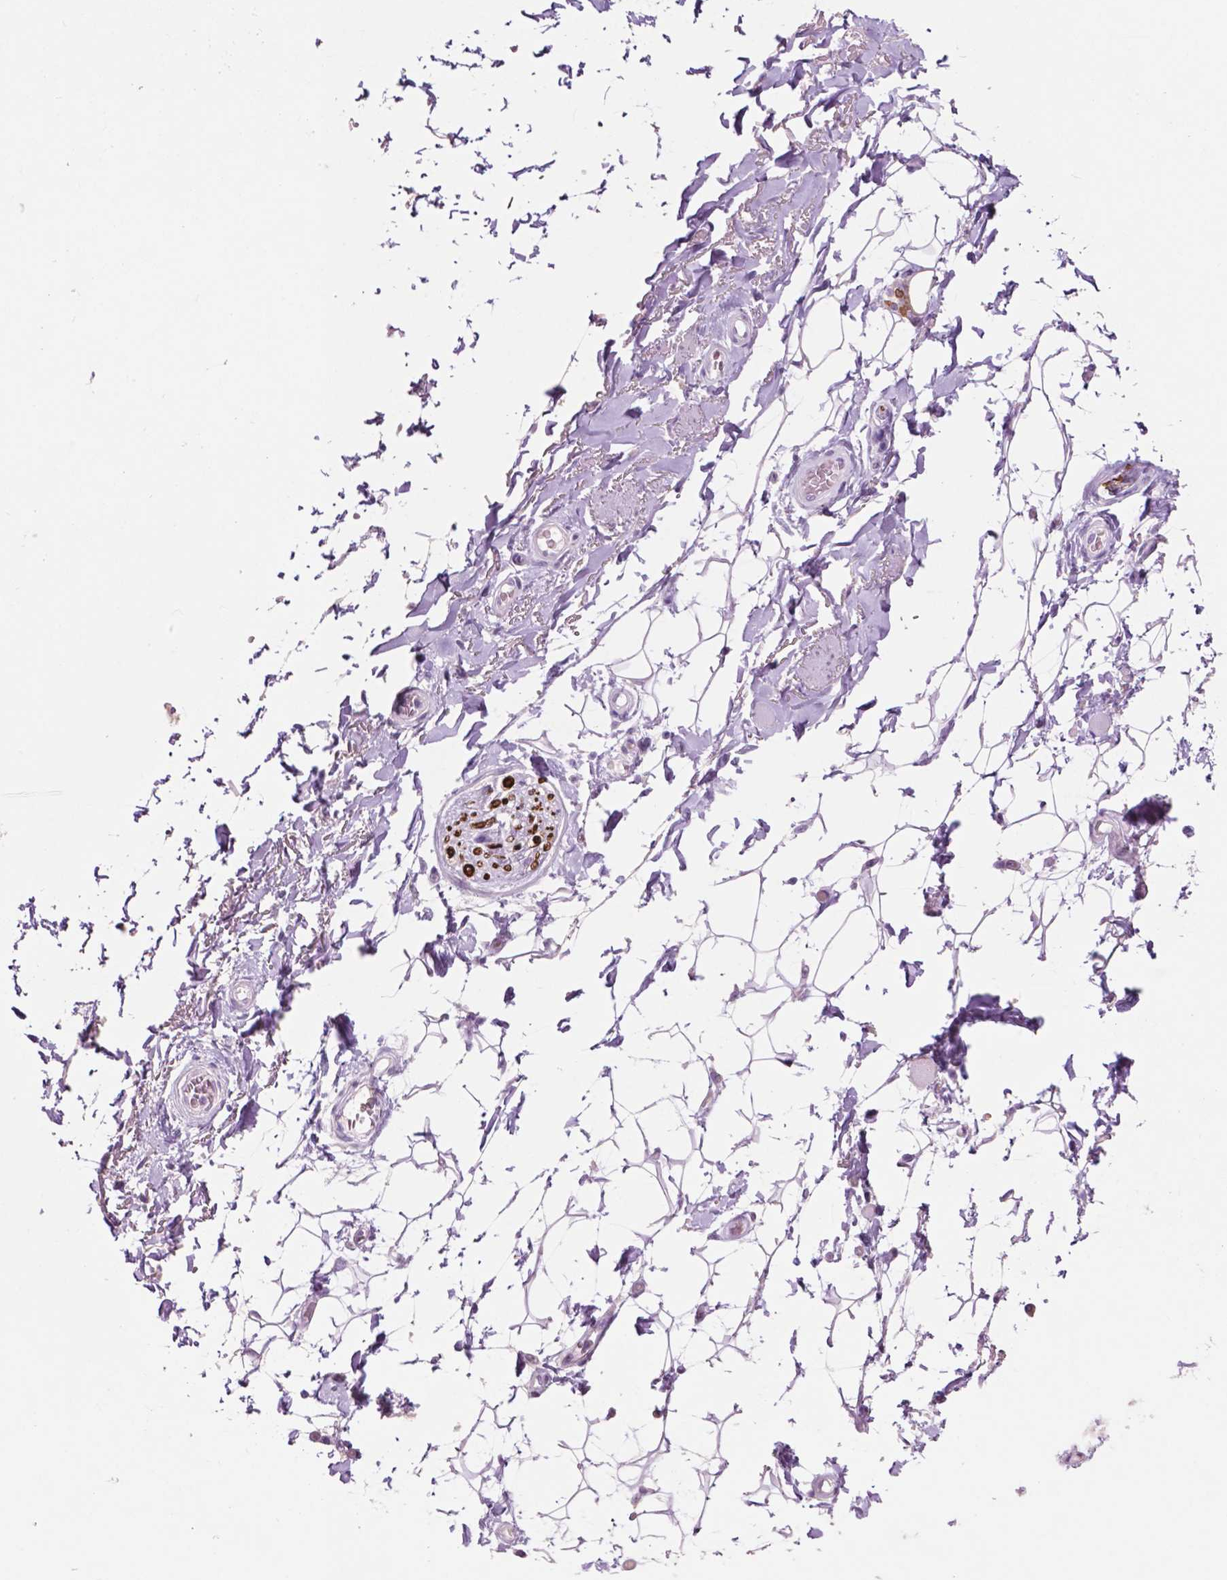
{"staining": {"intensity": "negative", "quantity": "none", "location": "none"}, "tissue": "adipose tissue", "cell_type": "Adipocytes", "image_type": "normal", "snomed": [{"axis": "morphology", "description": "Normal tissue, NOS"}, {"axis": "topography", "description": "Anal"}, {"axis": "topography", "description": "Peripheral nerve tissue"}], "caption": "Adipocytes show no significant positivity in benign adipose tissue.", "gene": "IDO1", "patient": {"sex": "male", "age": 53}}